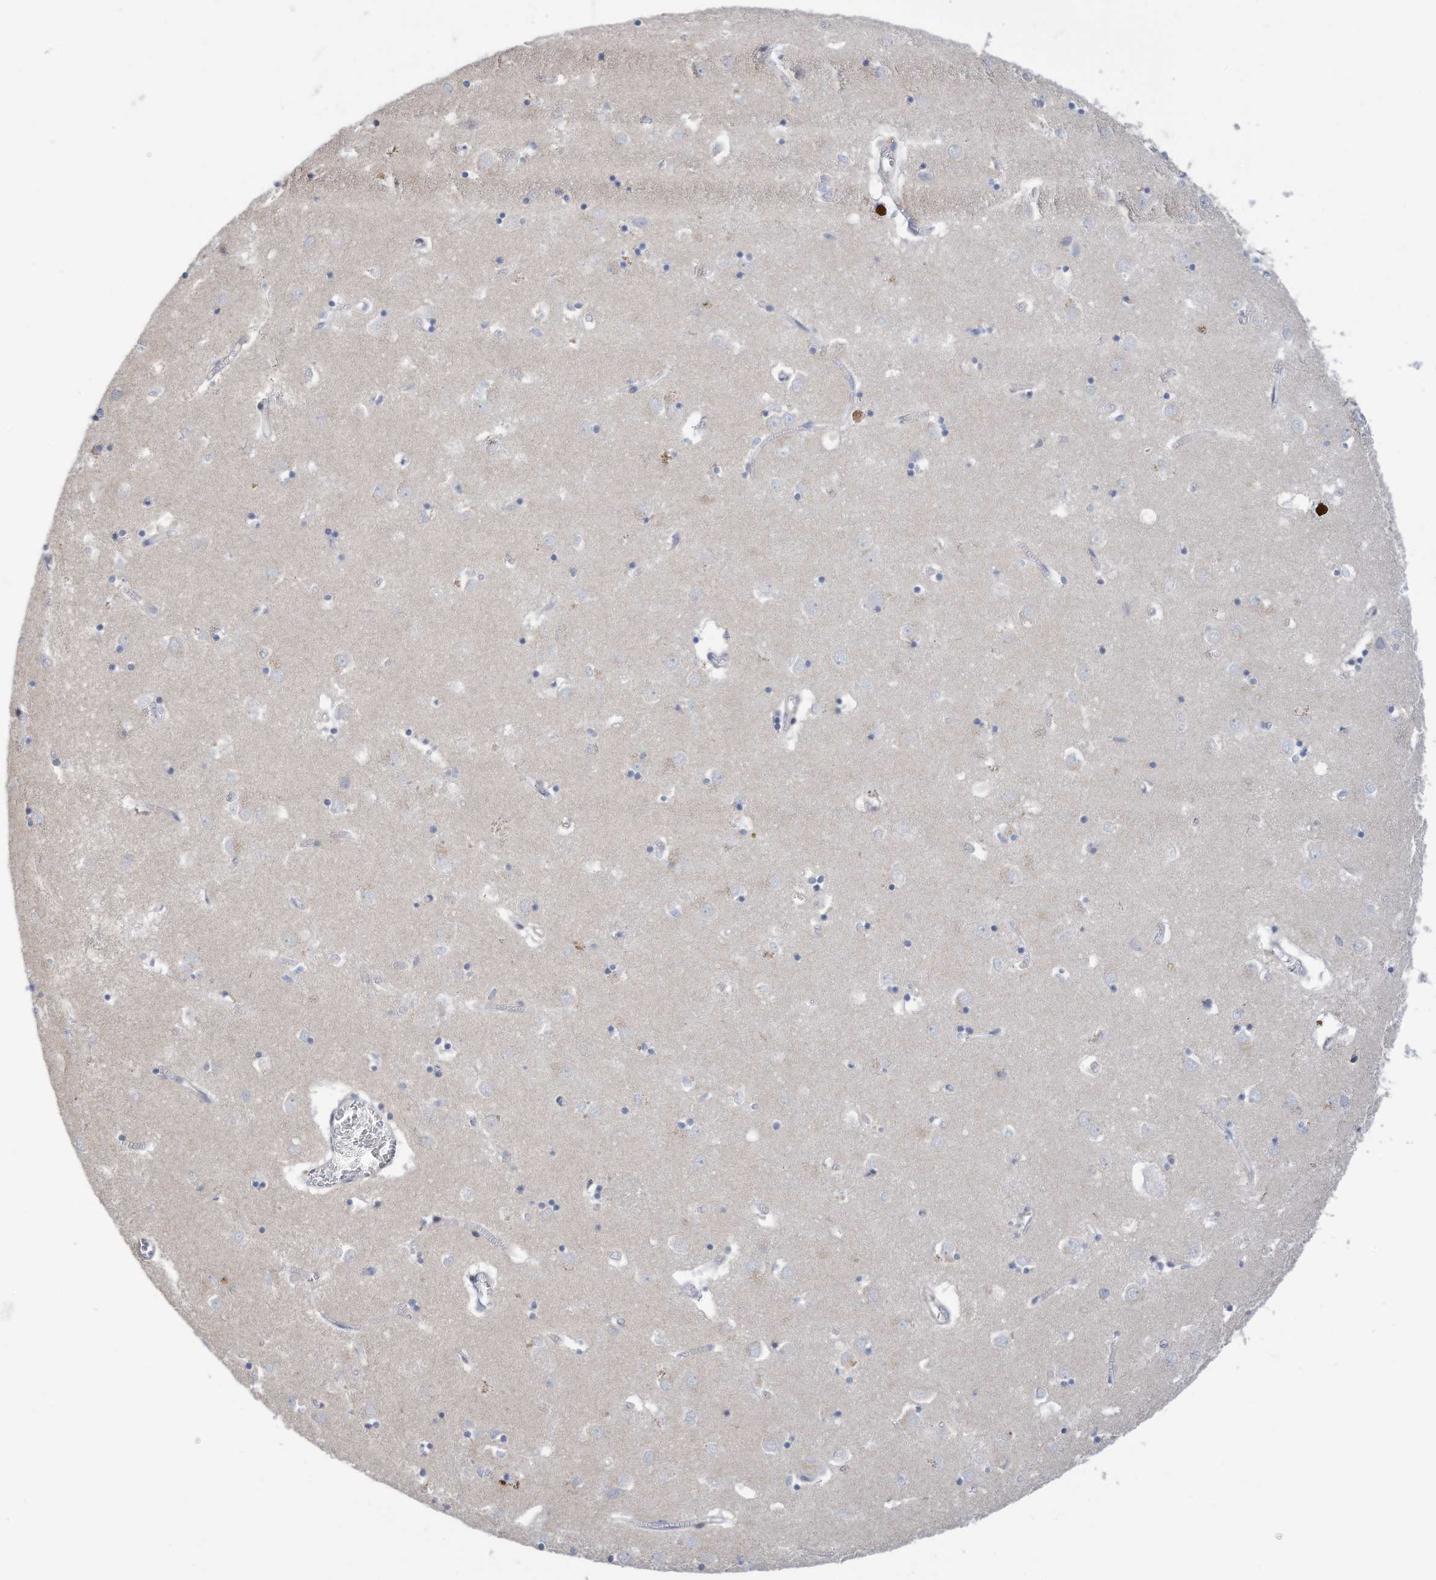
{"staining": {"intensity": "negative", "quantity": "none", "location": "none"}, "tissue": "caudate", "cell_type": "Glial cells", "image_type": "normal", "snomed": [{"axis": "morphology", "description": "Normal tissue, NOS"}, {"axis": "topography", "description": "Lateral ventricle wall"}], "caption": "A high-resolution histopathology image shows IHC staining of normal caudate, which exhibits no significant staining in glial cells.", "gene": "ZNF292", "patient": {"sex": "male", "age": 70}}